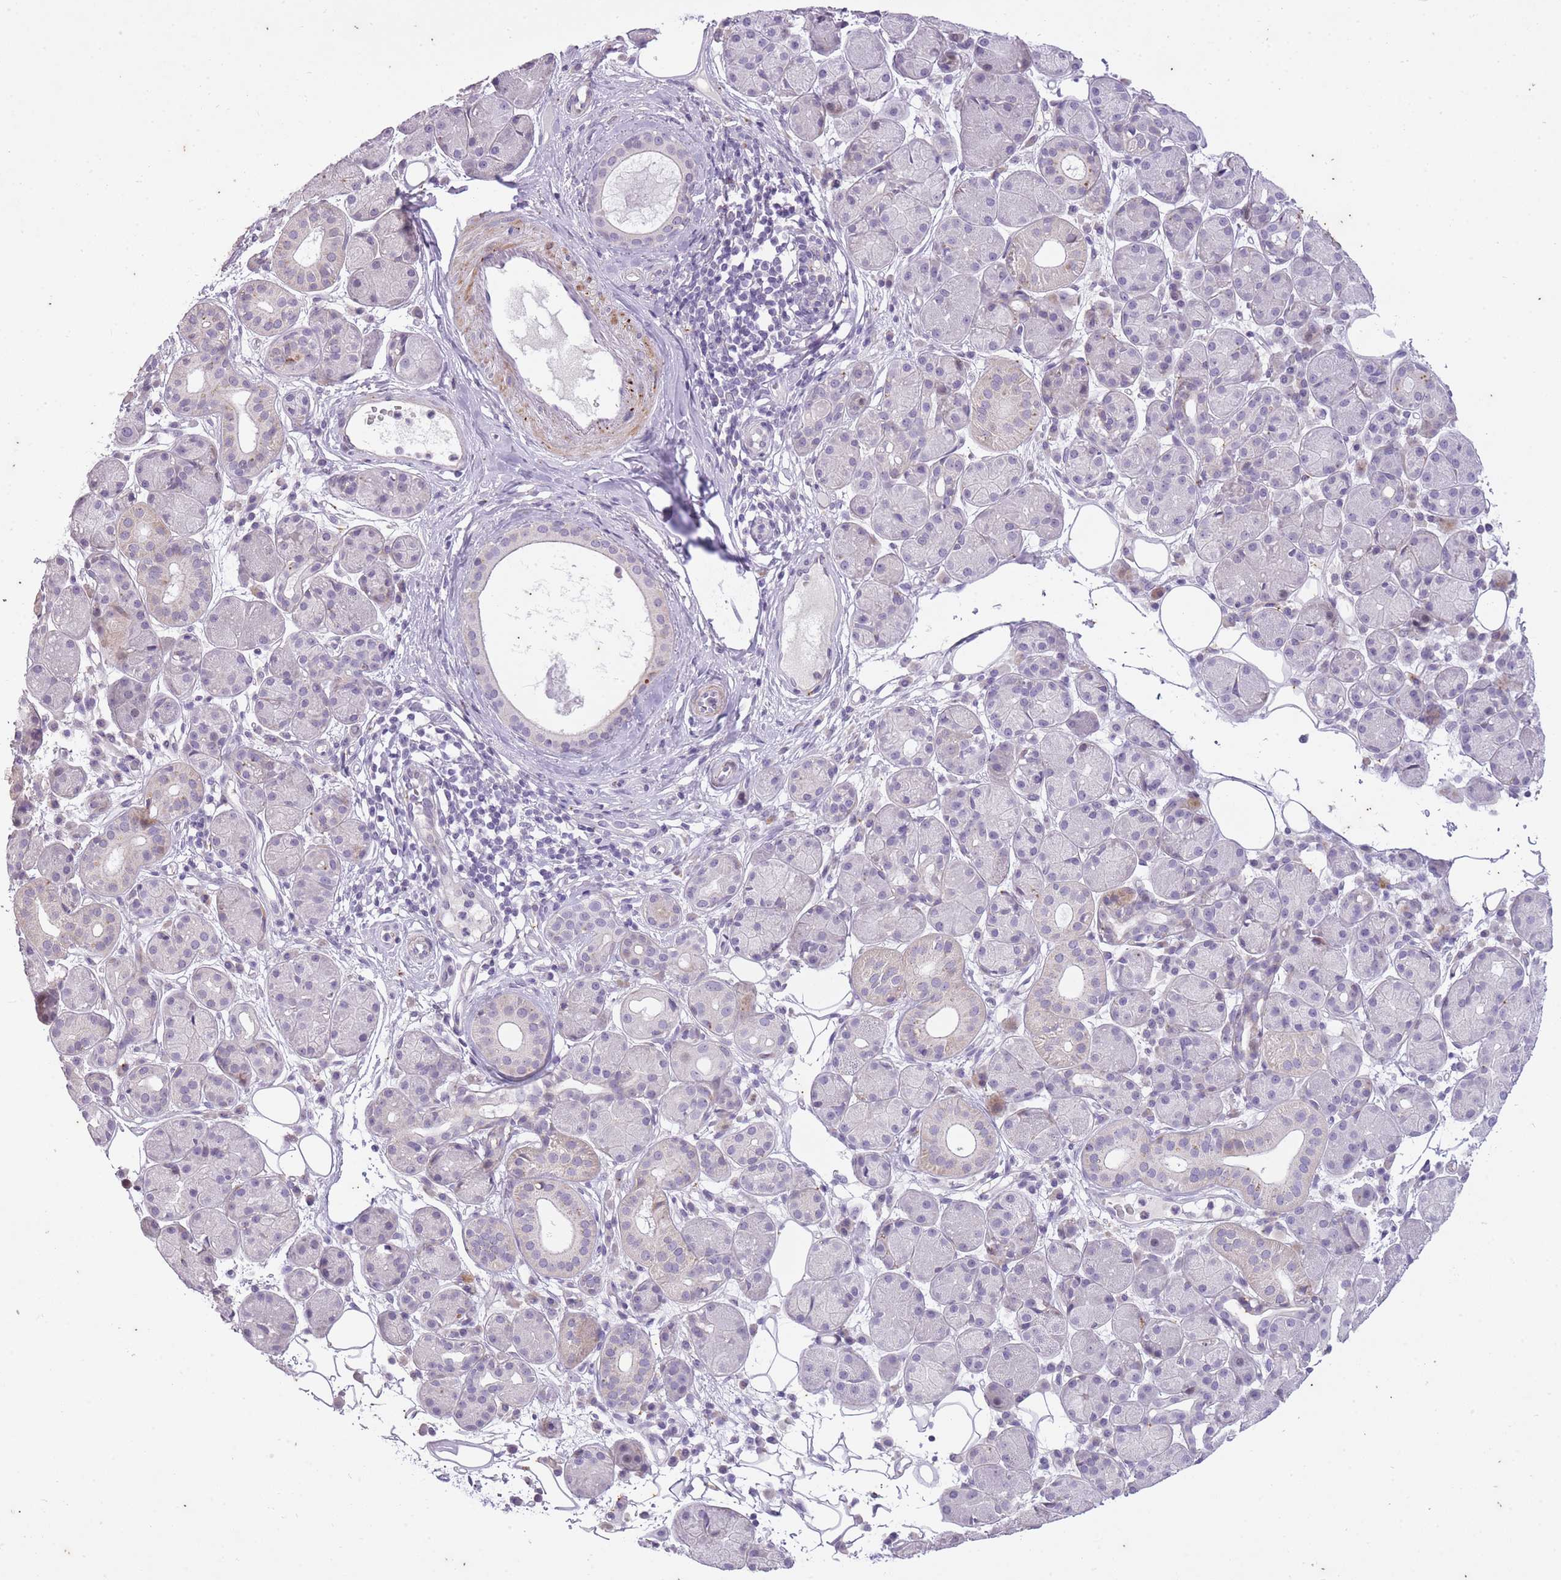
{"staining": {"intensity": "negative", "quantity": "none", "location": "none"}, "tissue": "salivary gland", "cell_type": "Glandular cells", "image_type": "normal", "snomed": [{"axis": "morphology", "description": "Squamous cell carcinoma, NOS"}, {"axis": "topography", "description": "Skin"}, {"axis": "topography", "description": "Head-Neck"}], "caption": "The micrograph displays no staining of glandular cells in benign salivary gland.", "gene": "CNTNAP3B", "patient": {"sex": "male", "age": 80}}